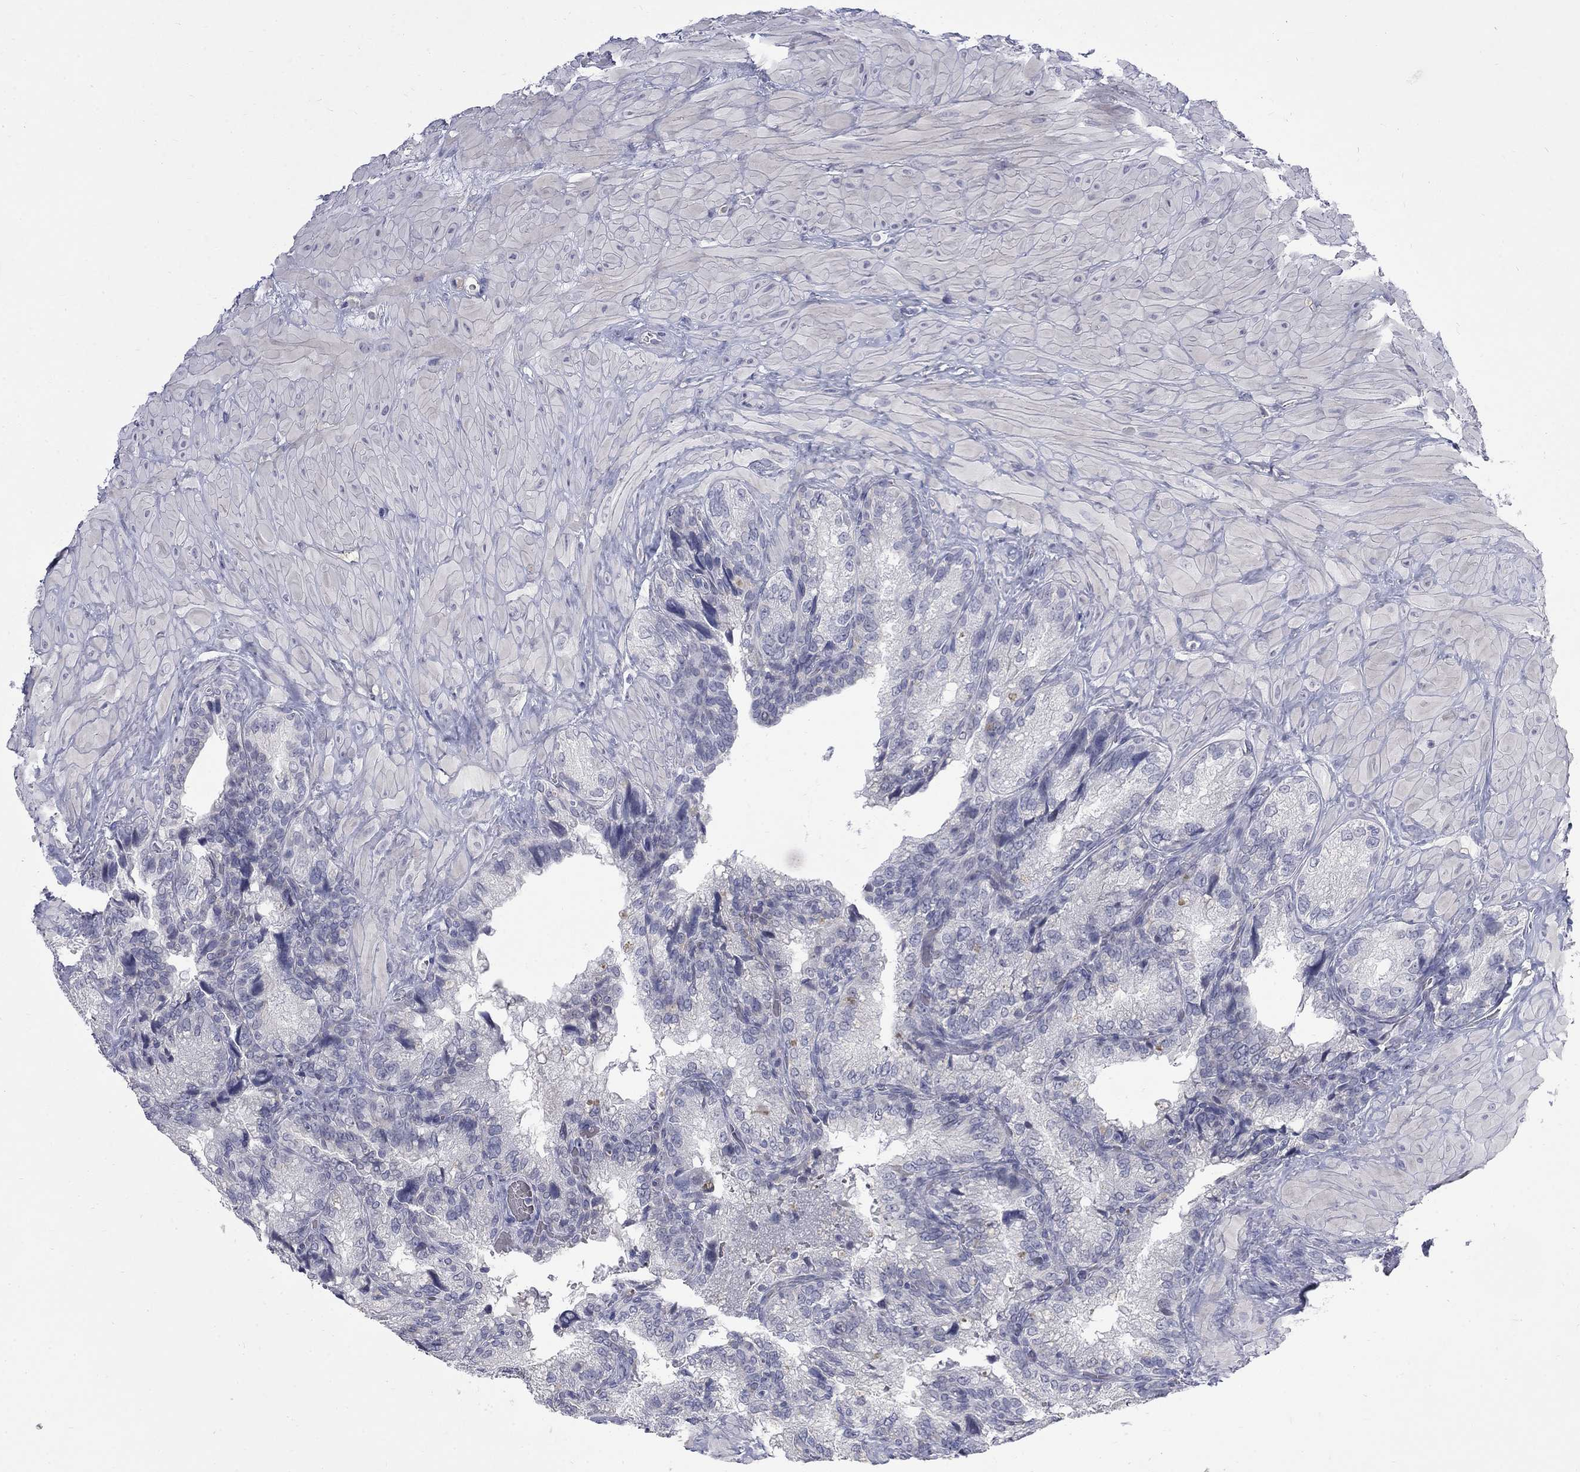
{"staining": {"intensity": "negative", "quantity": "none", "location": "none"}, "tissue": "prostate cancer", "cell_type": "Tumor cells", "image_type": "cancer", "snomed": [{"axis": "morphology", "description": "Adenocarcinoma, NOS"}, {"axis": "topography", "description": "Prostate and seminal vesicle, NOS"}], "caption": "Prostate adenocarcinoma was stained to show a protein in brown. There is no significant expression in tumor cells.", "gene": "CTNND2", "patient": {"sex": "male", "age": 62}}